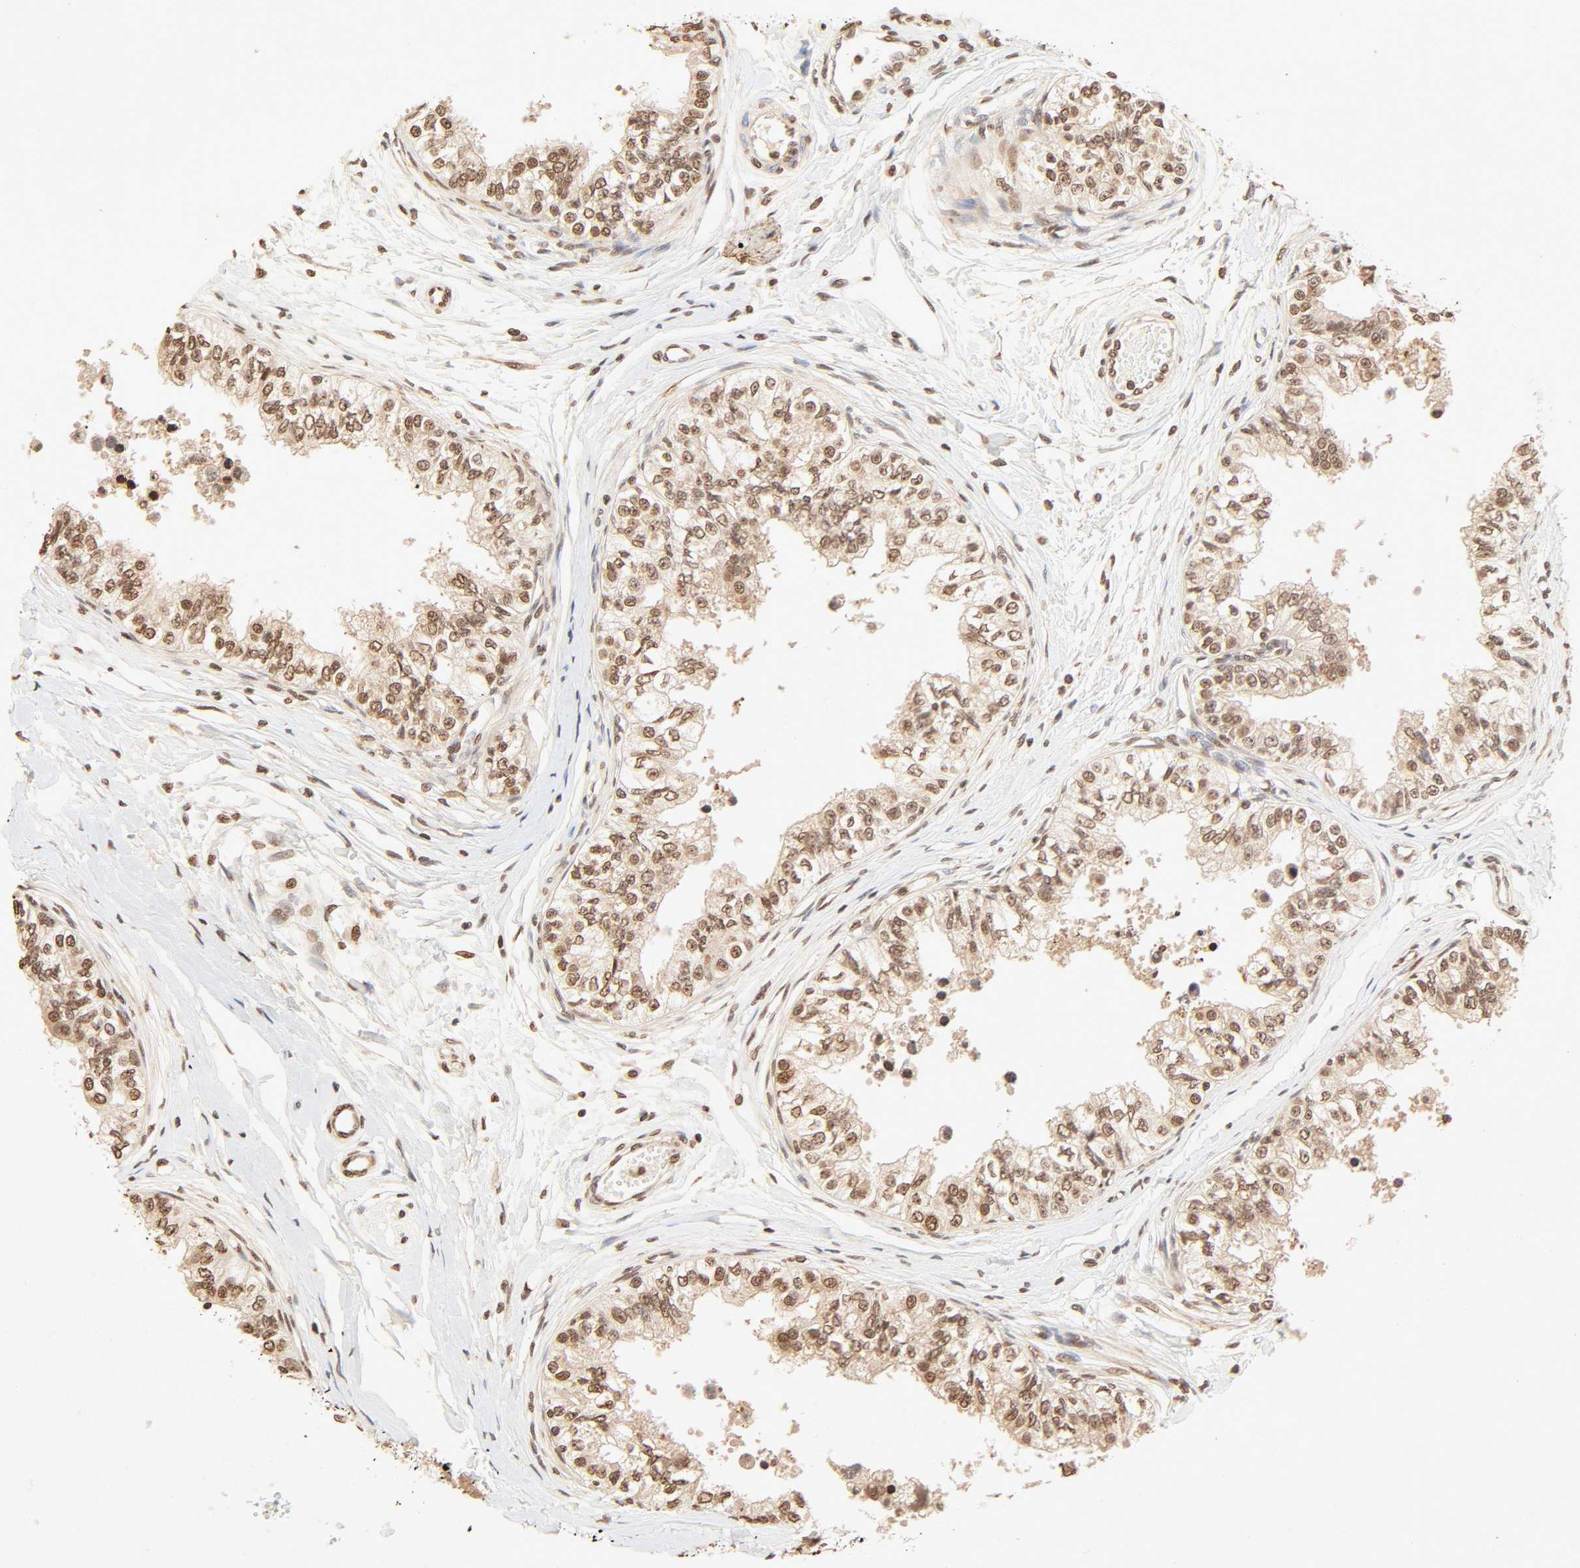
{"staining": {"intensity": "strong", "quantity": ">75%", "location": "cytoplasmic/membranous,nuclear"}, "tissue": "epididymis", "cell_type": "Glandular cells", "image_type": "normal", "snomed": [{"axis": "morphology", "description": "Normal tissue, NOS"}, {"axis": "morphology", "description": "Adenocarcinoma, metastatic, NOS"}, {"axis": "topography", "description": "Testis"}, {"axis": "topography", "description": "Epididymis"}], "caption": "A high amount of strong cytoplasmic/membranous,nuclear positivity is present in approximately >75% of glandular cells in unremarkable epididymis. The staining was performed using DAB (3,3'-diaminobenzidine) to visualize the protein expression in brown, while the nuclei were stained in blue with hematoxylin (Magnification: 20x).", "gene": "TBL1X", "patient": {"sex": "male", "age": 26}}